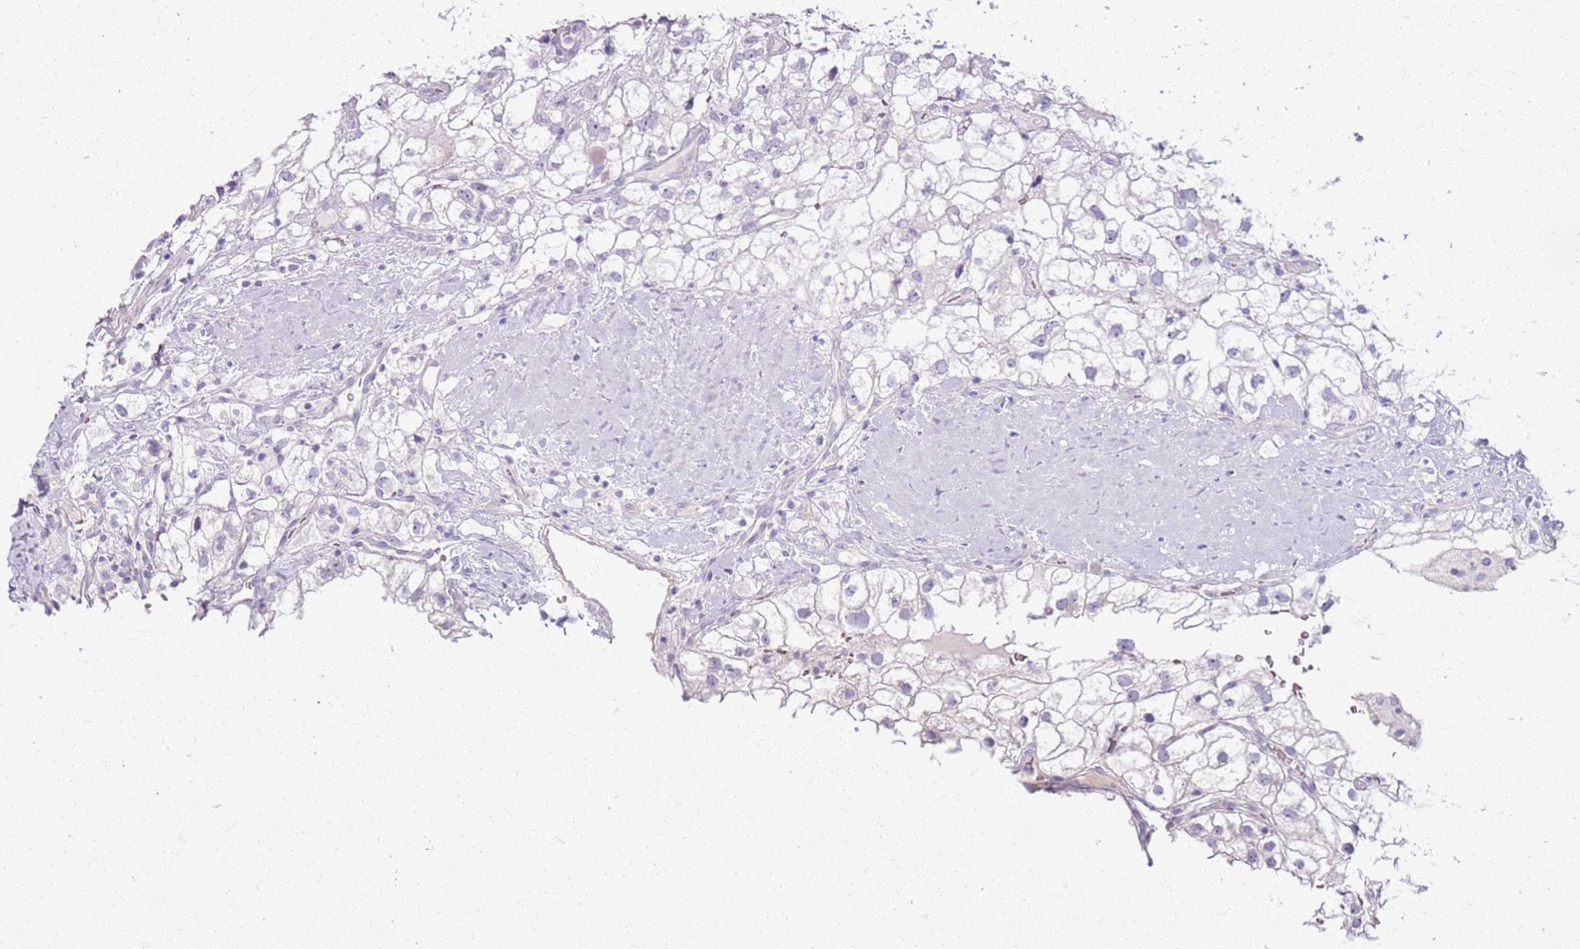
{"staining": {"intensity": "negative", "quantity": "none", "location": "none"}, "tissue": "renal cancer", "cell_type": "Tumor cells", "image_type": "cancer", "snomed": [{"axis": "morphology", "description": "Adenocarcinoma, NOS"}, {"axis": "topography", "description": "Kidney"}], "caption": "The immunohistochemistry image has no significant positivity in tumor cells of adenocarcinoma (renal) tissue.", "gene": "CSRP3", "patient": {"sex": "male", "age": 59}}